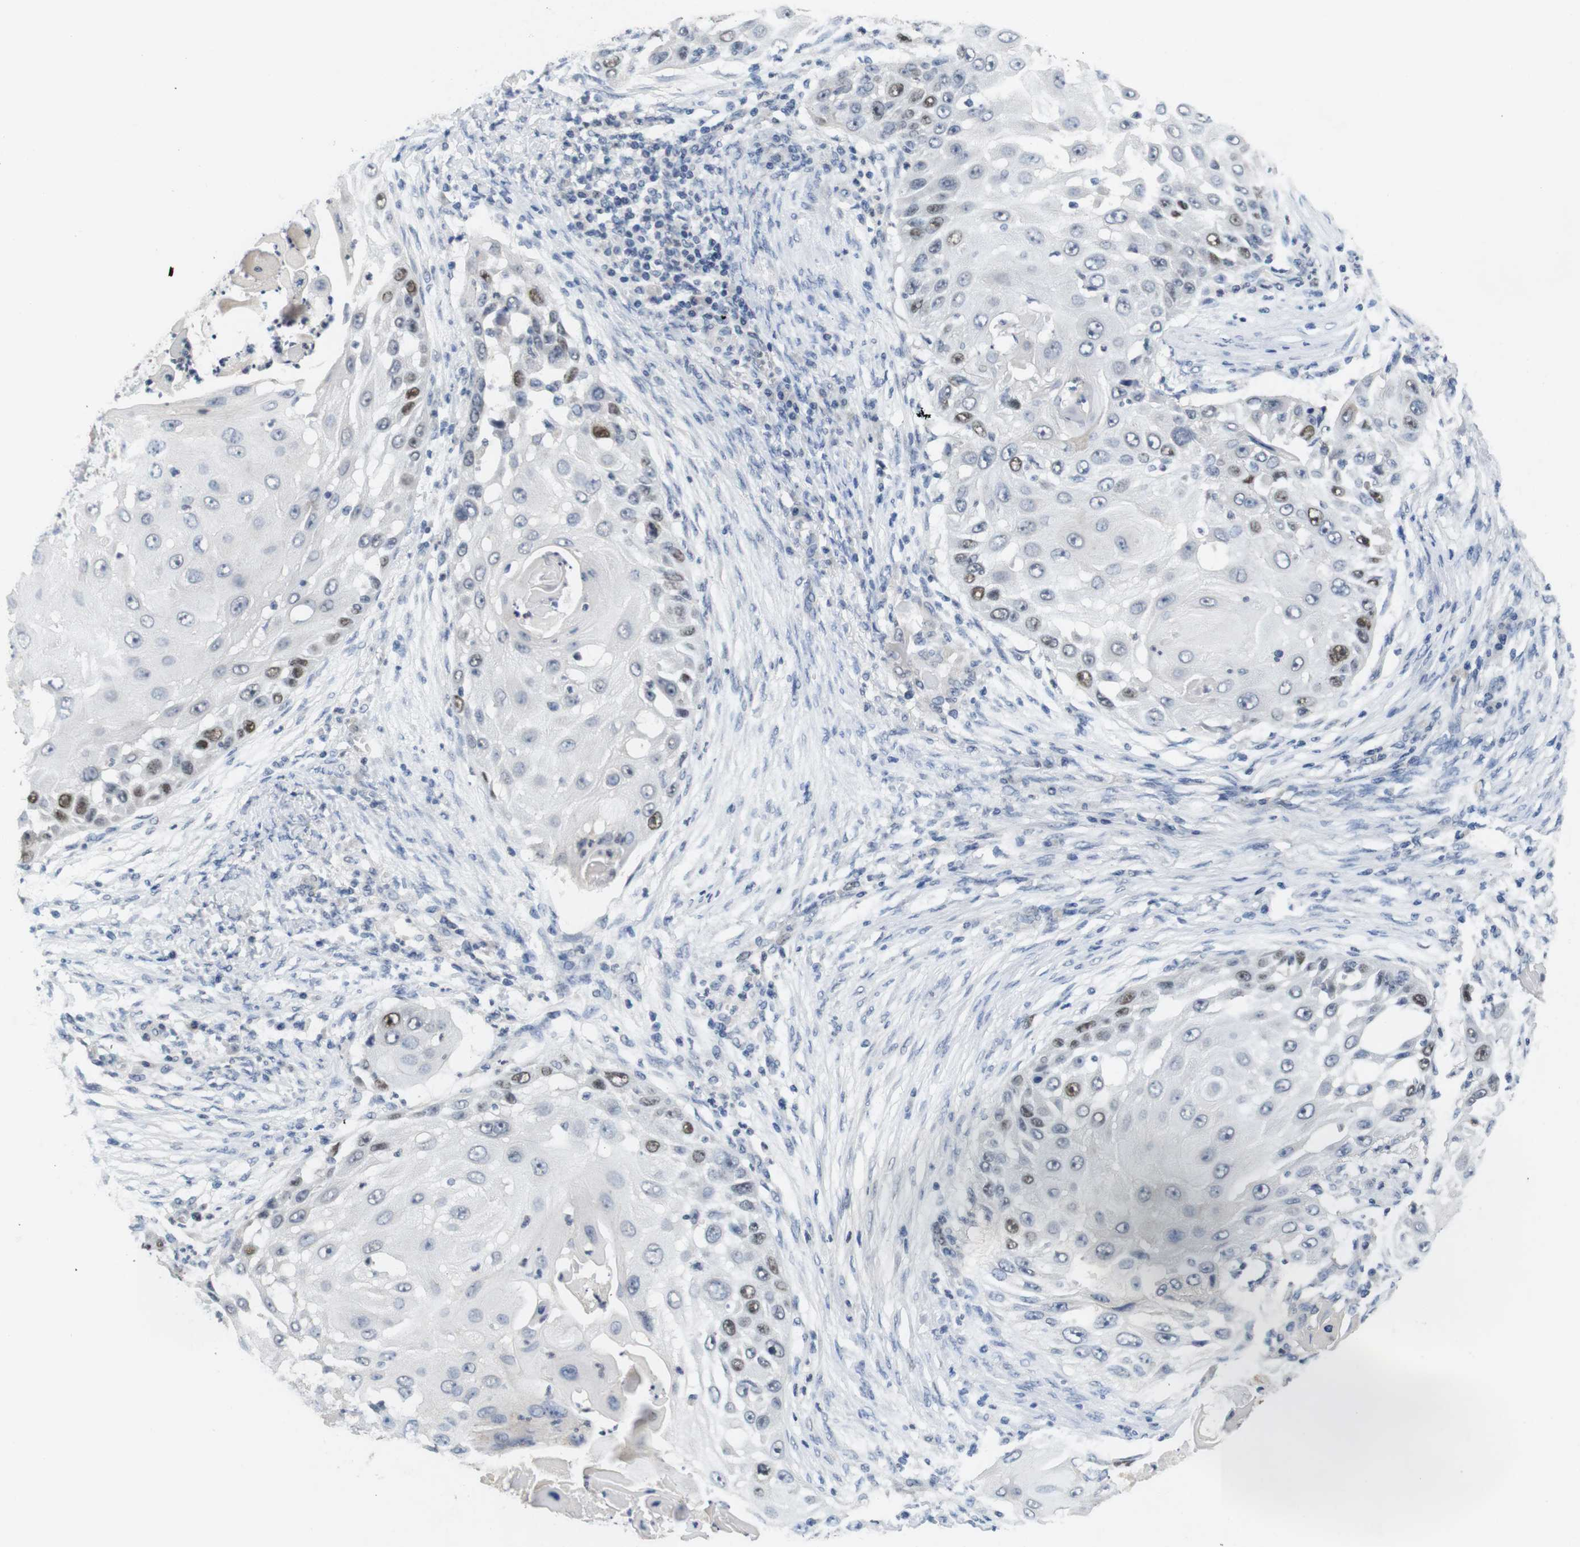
{"staining": {"intensity": "moderate", "quantity": "25%-75%", "location": "nuclear"}, "tissue": "skin cancer", "cell_type": "Tumor cells", "image_type": "cancer", "snomed": [{"axis": "morphology", "description": "Squamous cell carcinoma, NOS"}, {"axis": "topography", "description": "Skin"}], "caption": "DAB (3,3'-diaminobenzidine) immunohistochemical staining of human skin squamous cell carcinoma demonstrates moderate nuclear protein expression in about 25%-75% of tumor cells. (DAB (3,3'-diaminobenzidine) IHC, brown staining for protein, blue staining for nuclei).", "gene": "SKP2", "patient": {"sex": "female", "age": 44}}